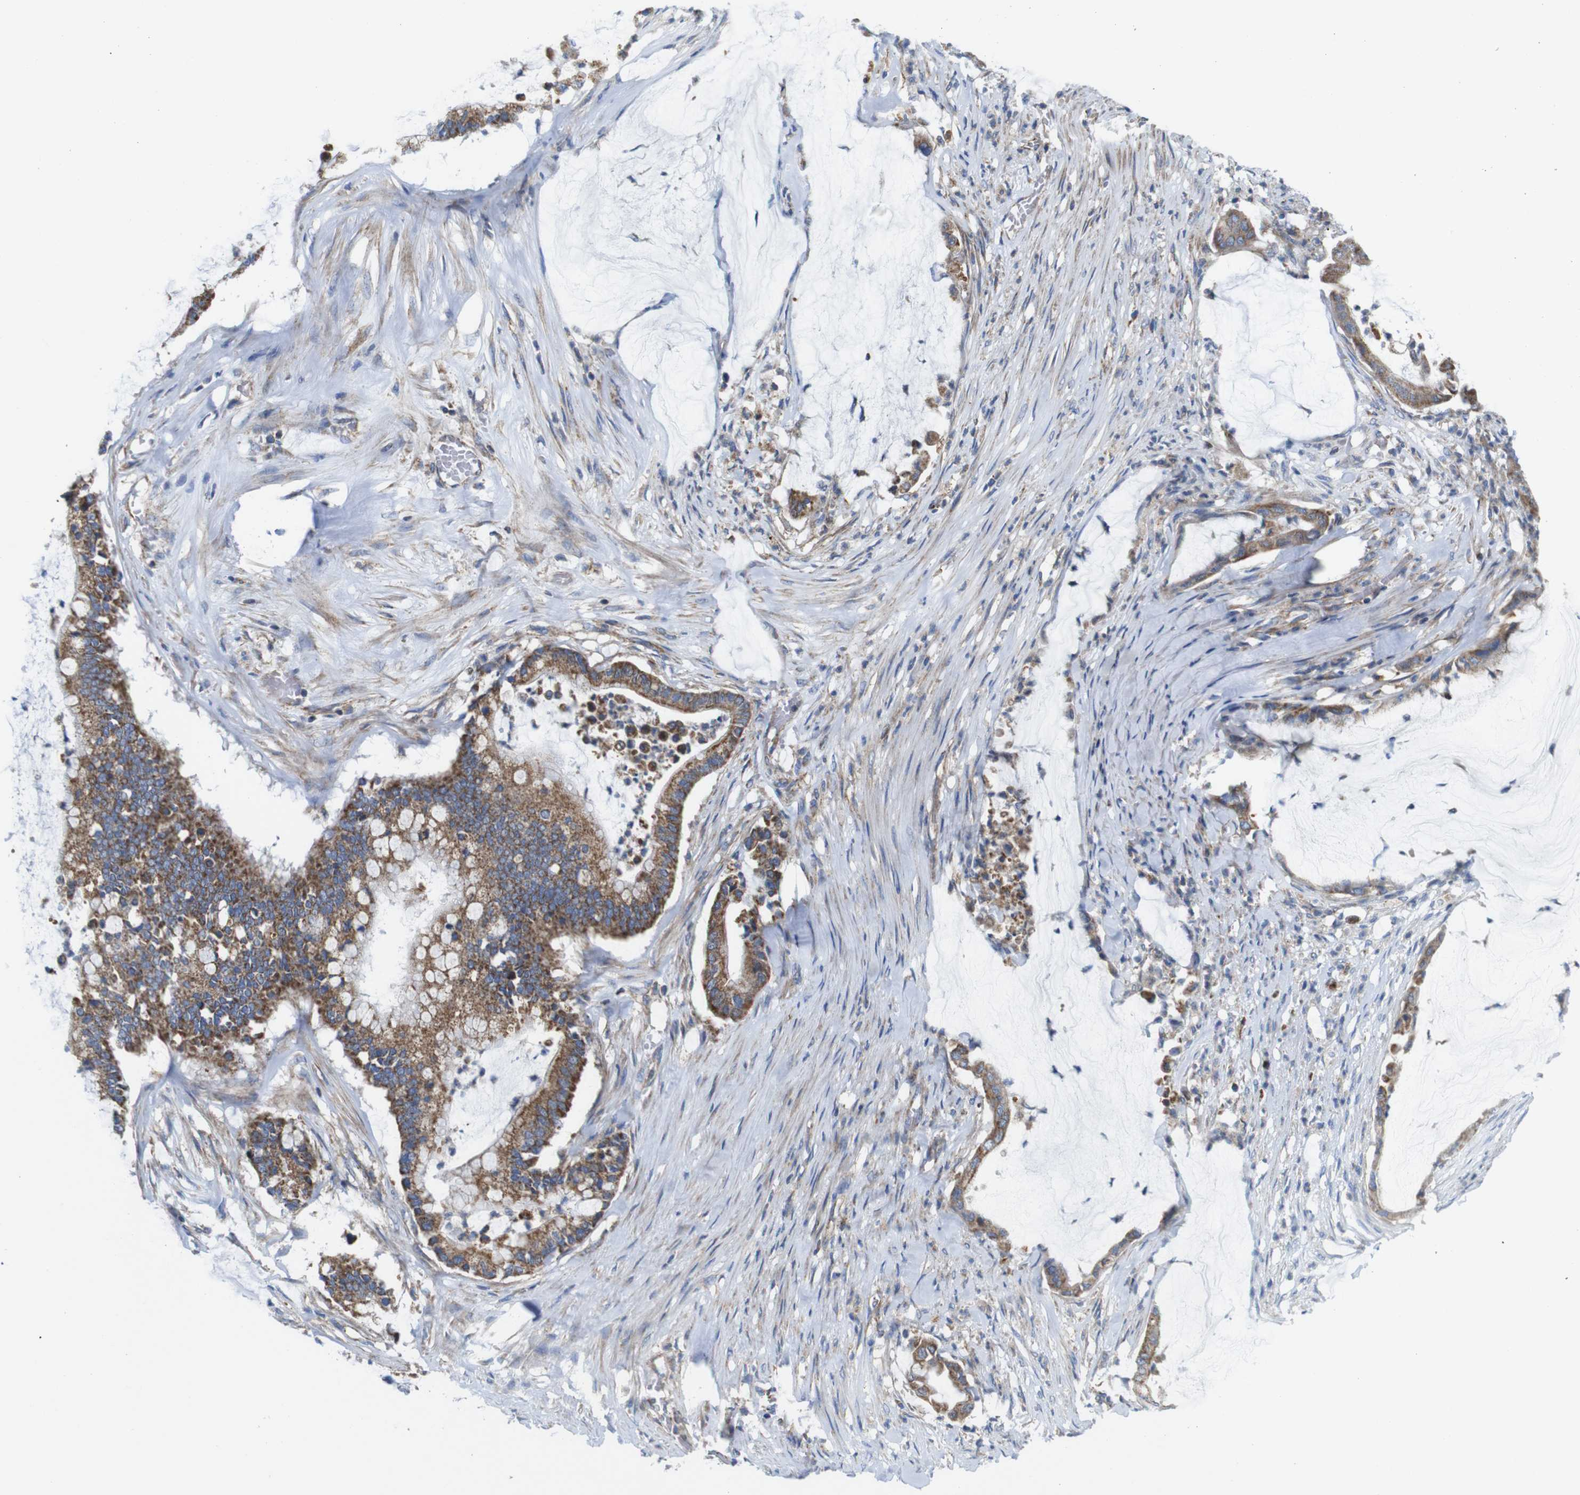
{"staining": {"intensity": "moderate", "quantity": ">75%", "location": "cytoplasmic/membranous"}, "tissue": "pancreatic cancer", "cell_type": "Tumor cells", "image_type": "cancer", "snomed": [{"axis": "morphology", "description": "Adenocarcinoma, NOS"}, {"axis": "topography", "description": "Pancreas"}], "caption": "Immunohistochemistry (IHC) photomicrograph of neoplastic tissue: pancreatic cancer (adenocarcinoma) stained using immunohistochemistry (IHC) displays medium levels of moderate protein expression localized specifically in the cytoplasmic/membranous of tumor cells, appearing as a cytoplasmic/membranous brown color.", "gene": "PDCD1LG2", "patient": {"sex": "male", "age": 41}}